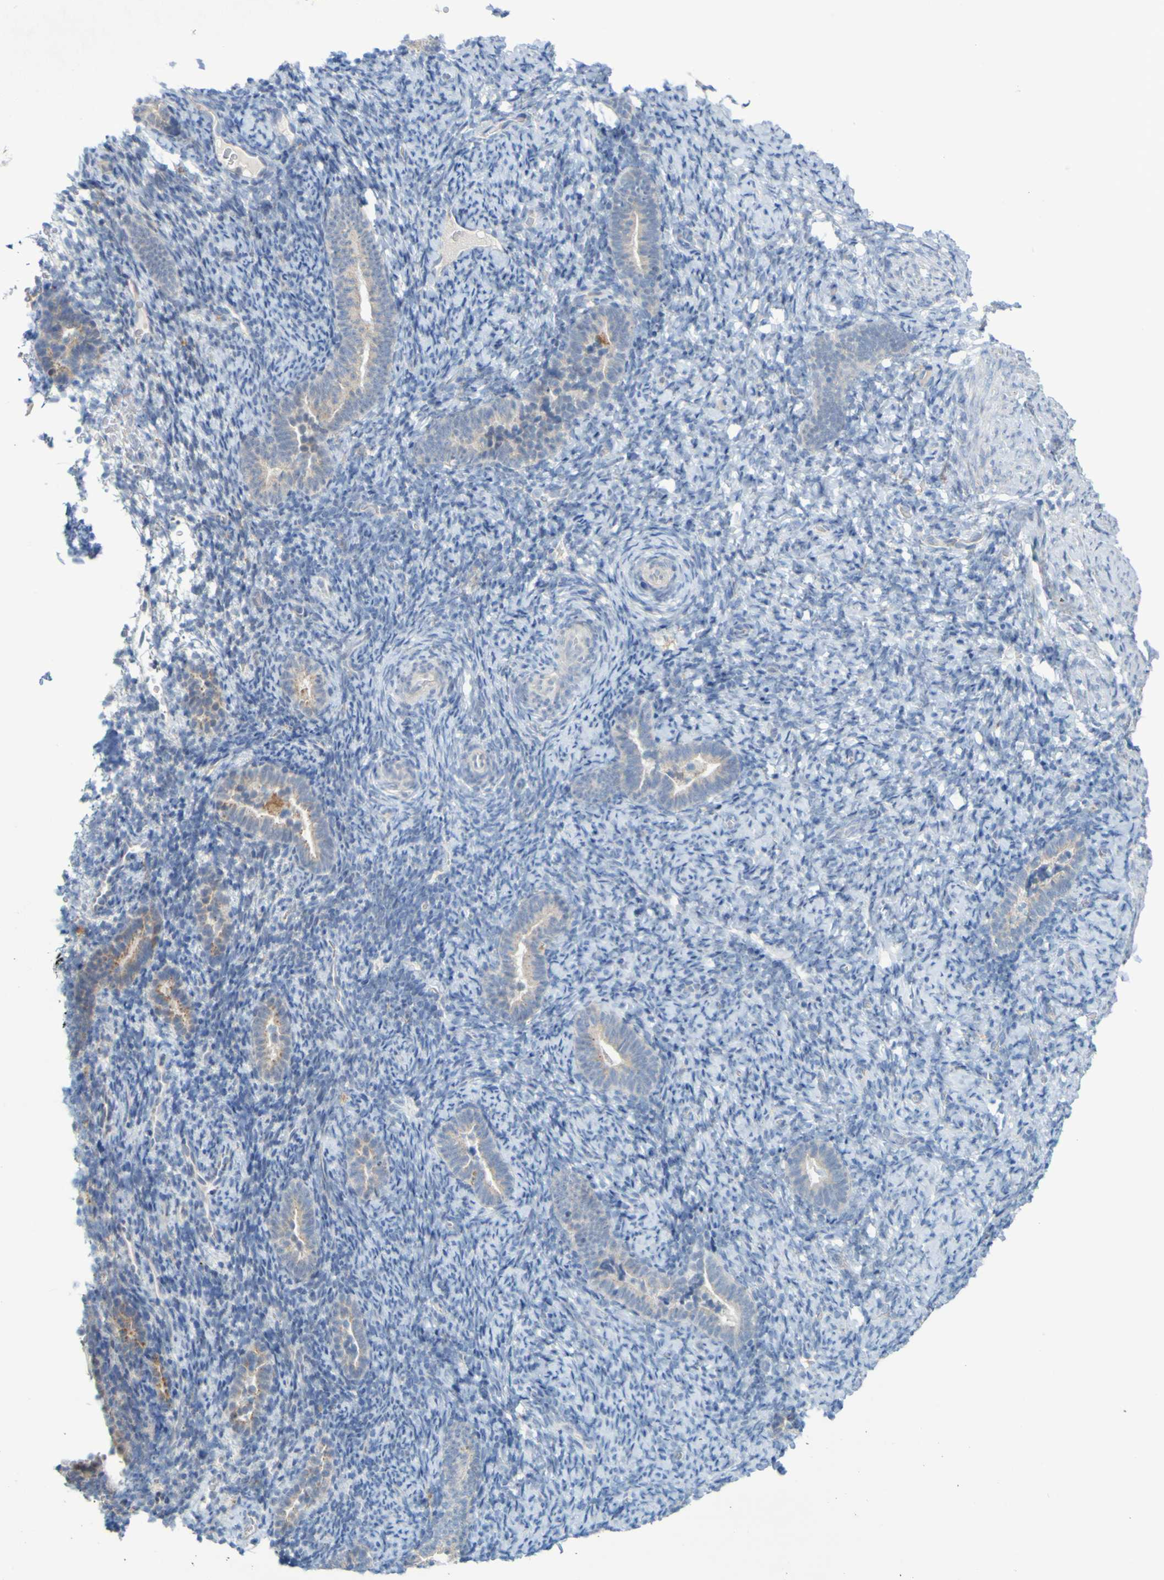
{"staining": {"intensity": "negative", "quantity": "none", "location": "none"}, "tissue": "endometrium", "cell_type": "Cells in endometrial stroma", "image_type": "normal", "snomed": [{"axis": "morphology", "description": "Normal tissue, NOS"}, {"axis": "topography", "description": "Endometrium"}], "caption": "High power microscopy micrograph of an IHC image of benign endometrium, revealing no significant expression in cells in endometrial stroma. (DAB (3,3'-diaminobenzidine) immunohistochemistry with hematoxylin counter stain).", "gene": "LILRB5", "patient": {"sex": "female", "age": 51}}